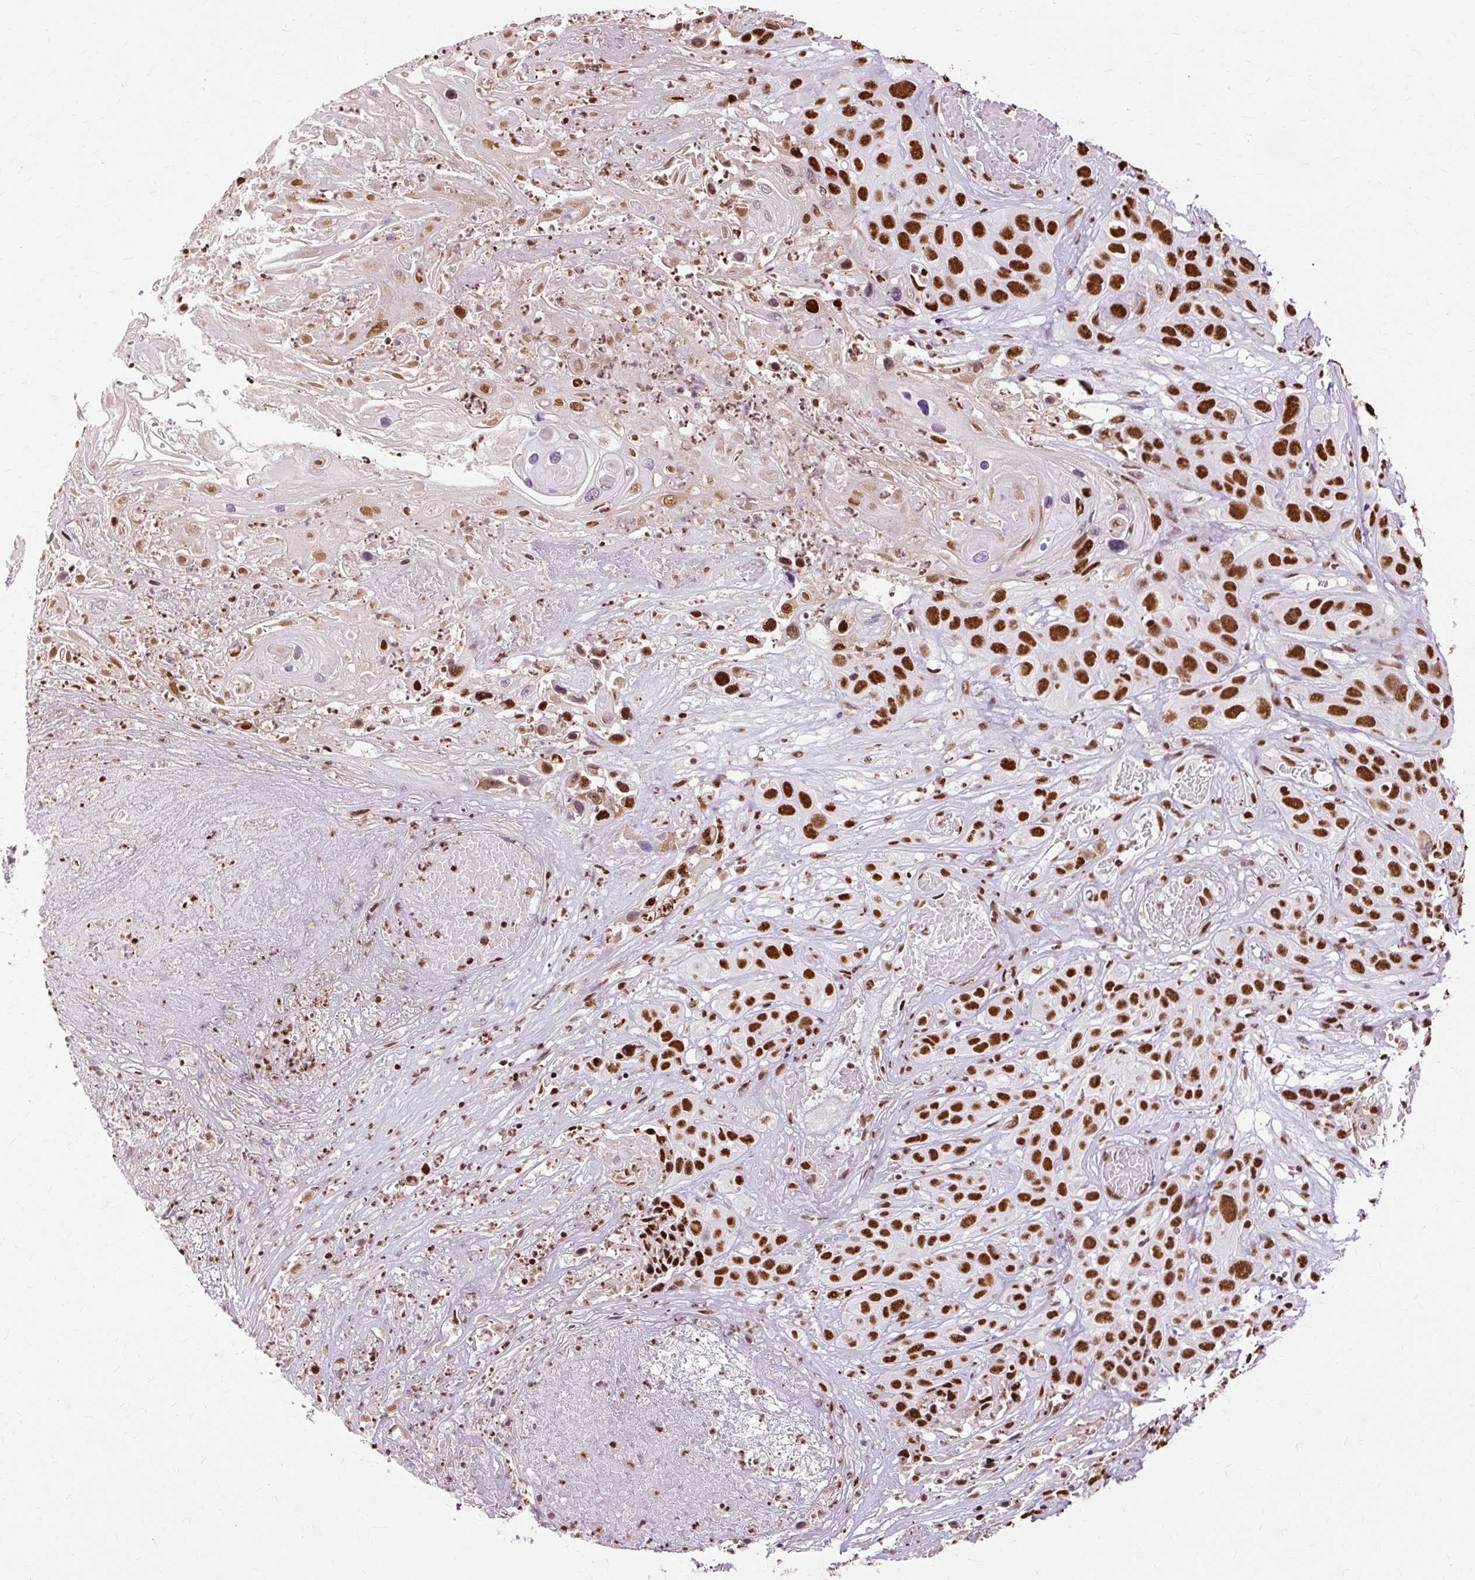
{"staining": {"intensity": "strong", "quantity": ">75%", "location": "nuclear"}, "tissue": "skin cancer", "cell_type": "Tumor cells", "image_type": "cancer", "snomed": [{"axis": "morphology", "description": "Squamous cell carcinoma, NOS"}, {"axis": "topography", "description": "Skin"}], "caption": "DAB immunohistochemical staining of human skin cancer shows strong nuclear protein expression in about >75% of tumor cells.", "gene": "XRCC6", "patient": {"sex": "male", "age": 55}}